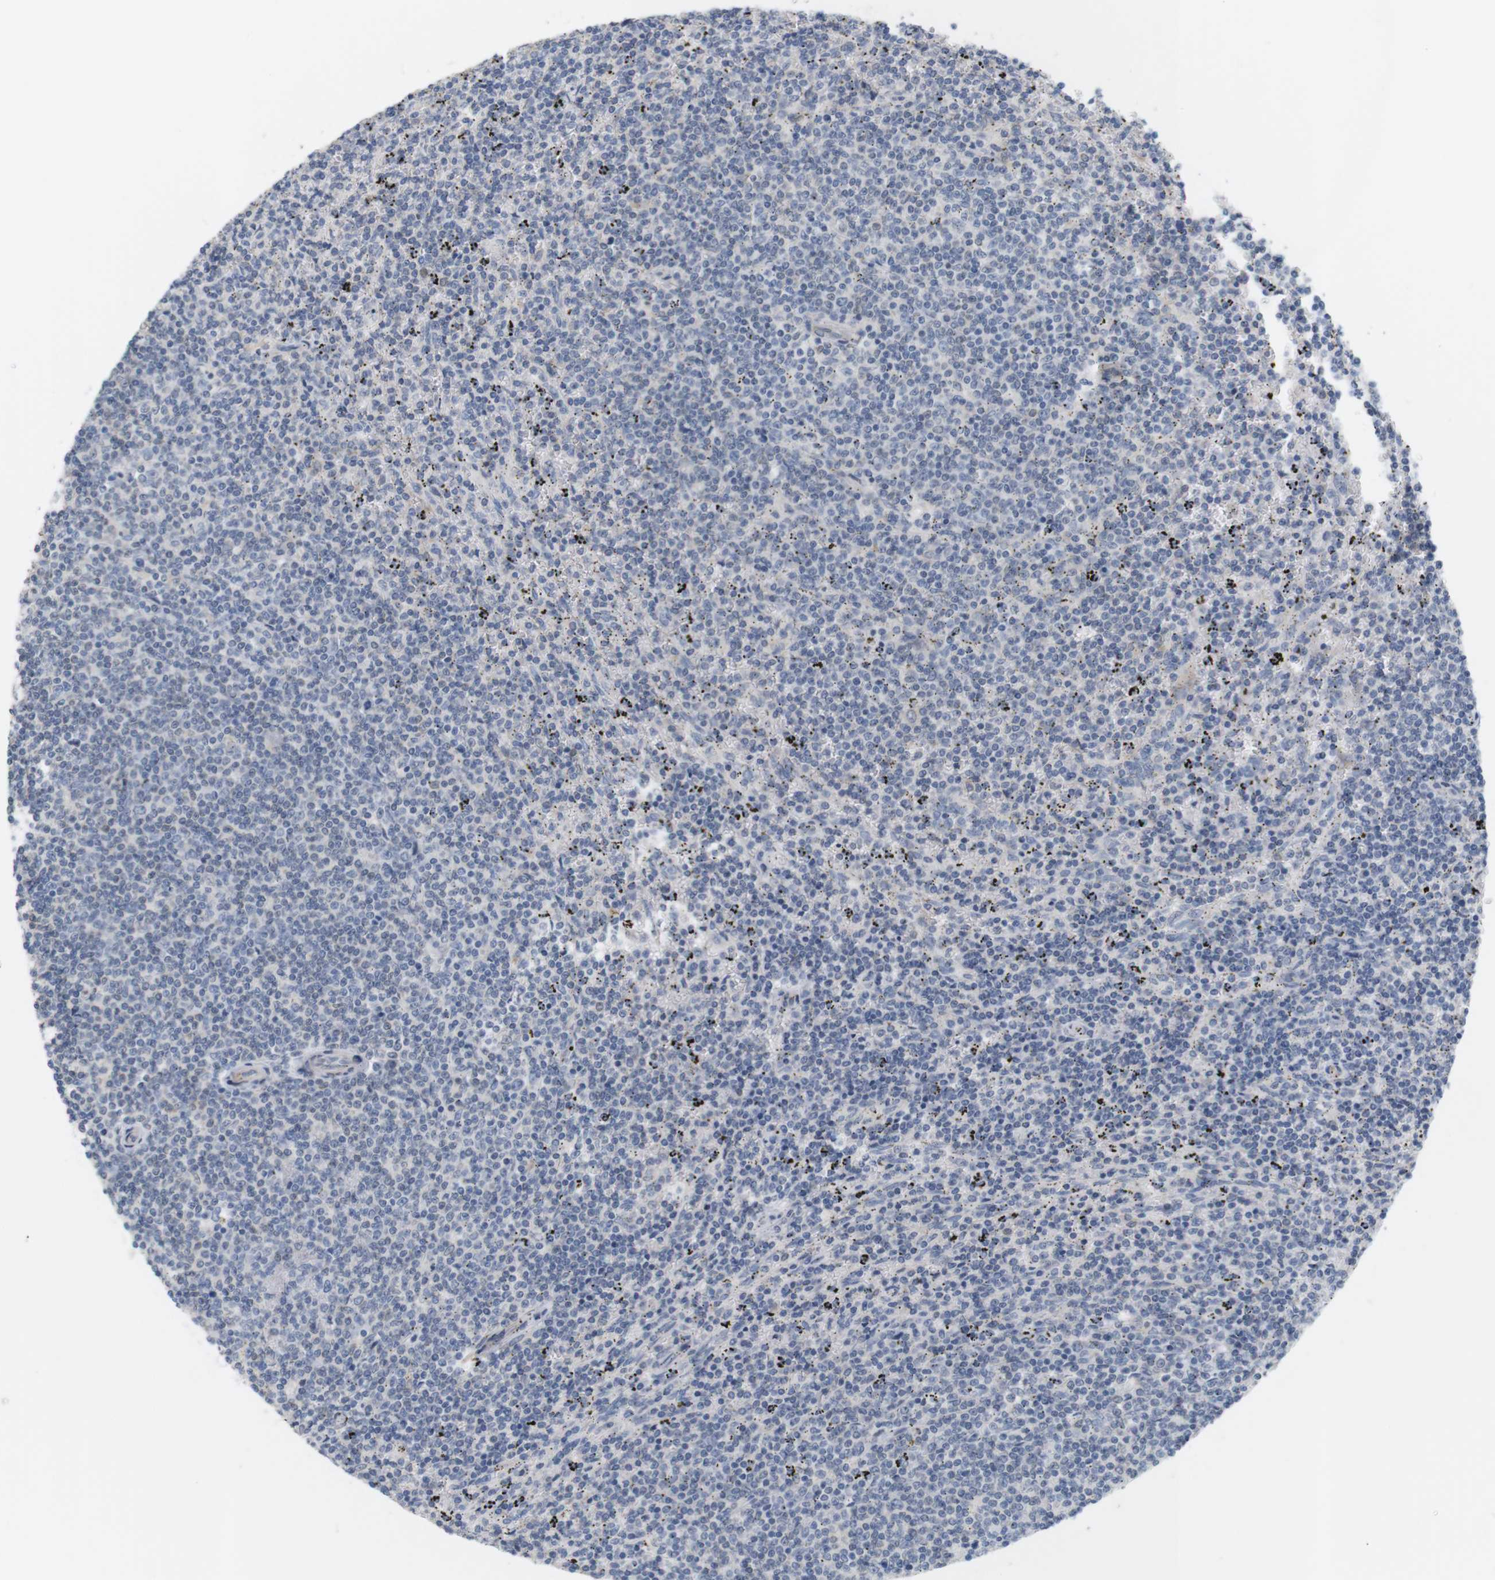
{"staining": {"intensity": "negative", "quantity": "none", "location": "none"}, "tissue": "lymphoma", "cell_type": "Tumor cells", "image_type": "cancer", "snomed": [{"axis": "morphology", "description": "Malignant lymphoma, non-Hodgkin's type, Low grade"}, {"axis": "topography", "description": "Spleen"}], "caption": "Immunohistochemical staining of human lymphoma displays no significant staining in tumor cells.", "gene": "ITPR1", "patient": {"sex": "female", "age": 50}}